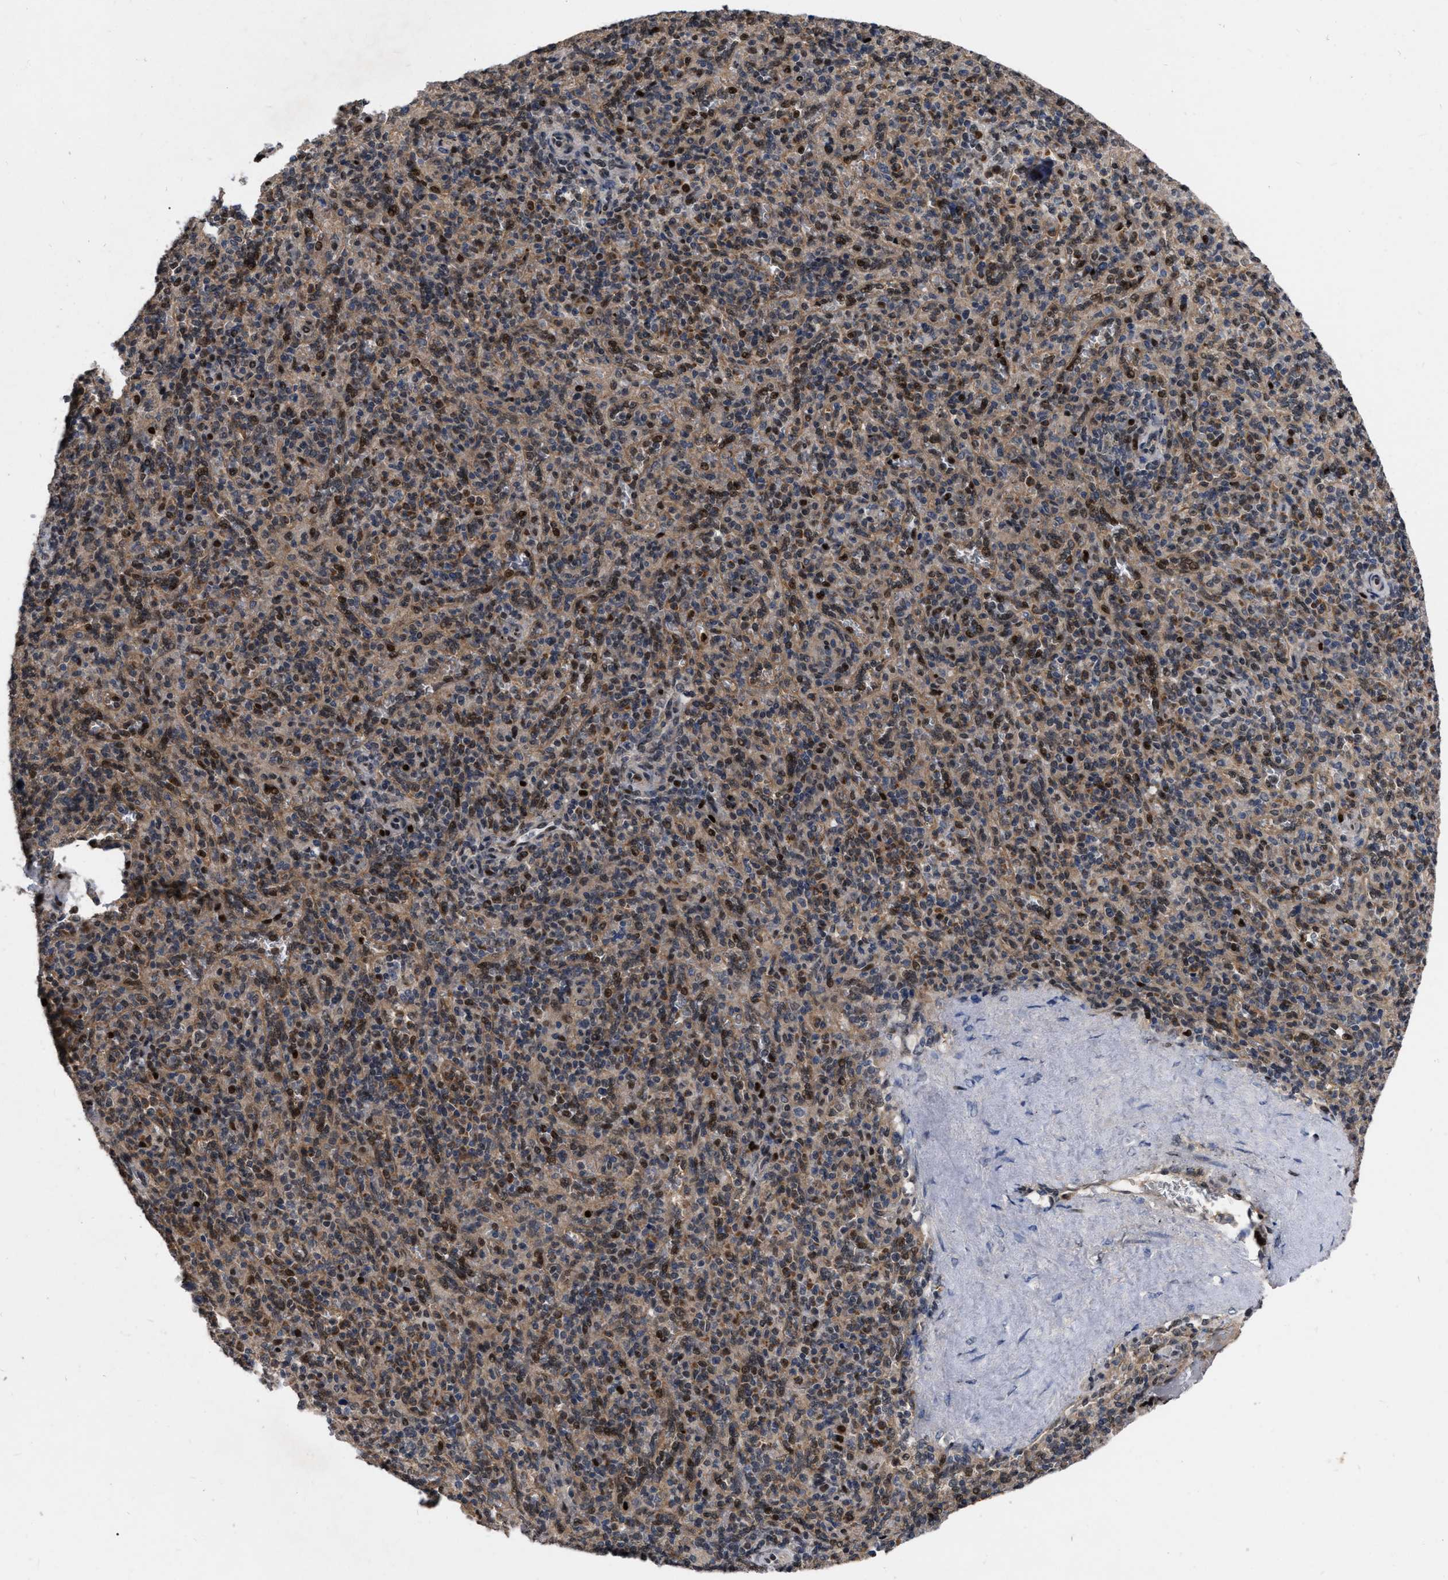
{"staining": {"intensity": "moderate", "quantity": ">75%", "location": "cytoplasmic/membranous,nuclear"}, "tissue": "spleen", "cell_type": "Cells in red pulp", "image_type": "normal", "snomed": [{"axis": "morphology", "description": "Normal tissue, NOS"}, {"axis": "topography", "description": "Spleen"}], "caption": "Spleen stained with DAB (3,3'-diaminobenzidine) IHC shows medium levels of moderate cytoplasmic/membranous,nuclear staining in approximately >75% of cells in red pulp. (IHC, brightfield microscopy, high magnification).", "gene": "MDM4", "patient": {"sex": "male", "age": 36}}